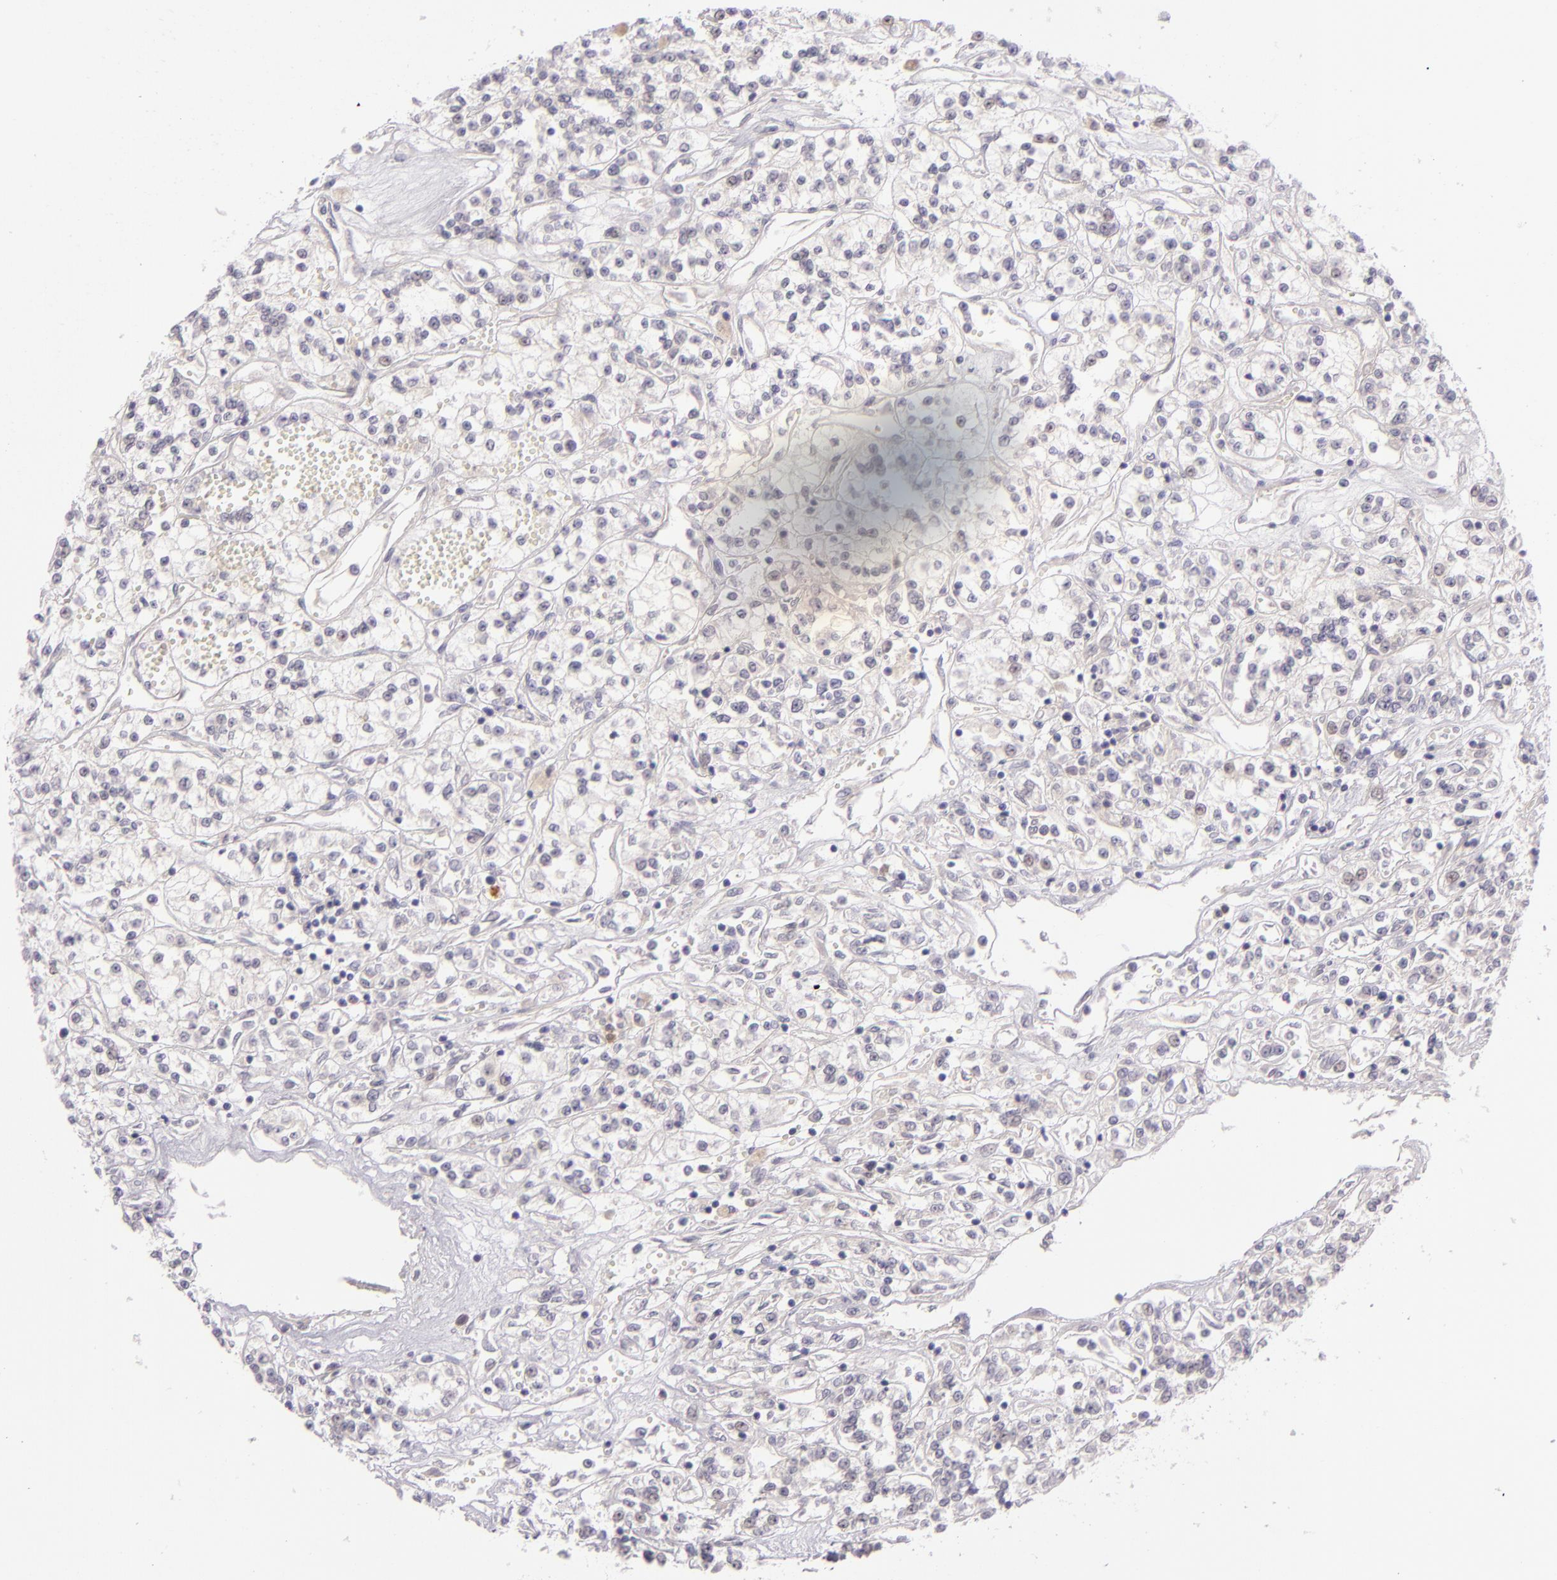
{"staining": {"intensity": "negative", "quantity": "none", "location": "none"}, "tissue": "renal cancer", "cell_type": "Tumor cells", "image_type": "cancer", "snomed": [{"axis": "morphology", "description": "Adenocarcinoma, NOS"}, {"axis": "topography", "description": "Kidney"}], "caption": "This histopathology image is of renal cancer (adenocarcinoma) stained with immunohistochemistry to label a protein in brown with the nuclei are counter-stained blue. There is no staining in tumor cells.", "gene": "CSE1L", "patient": {"sex": "female", "age": 76}}